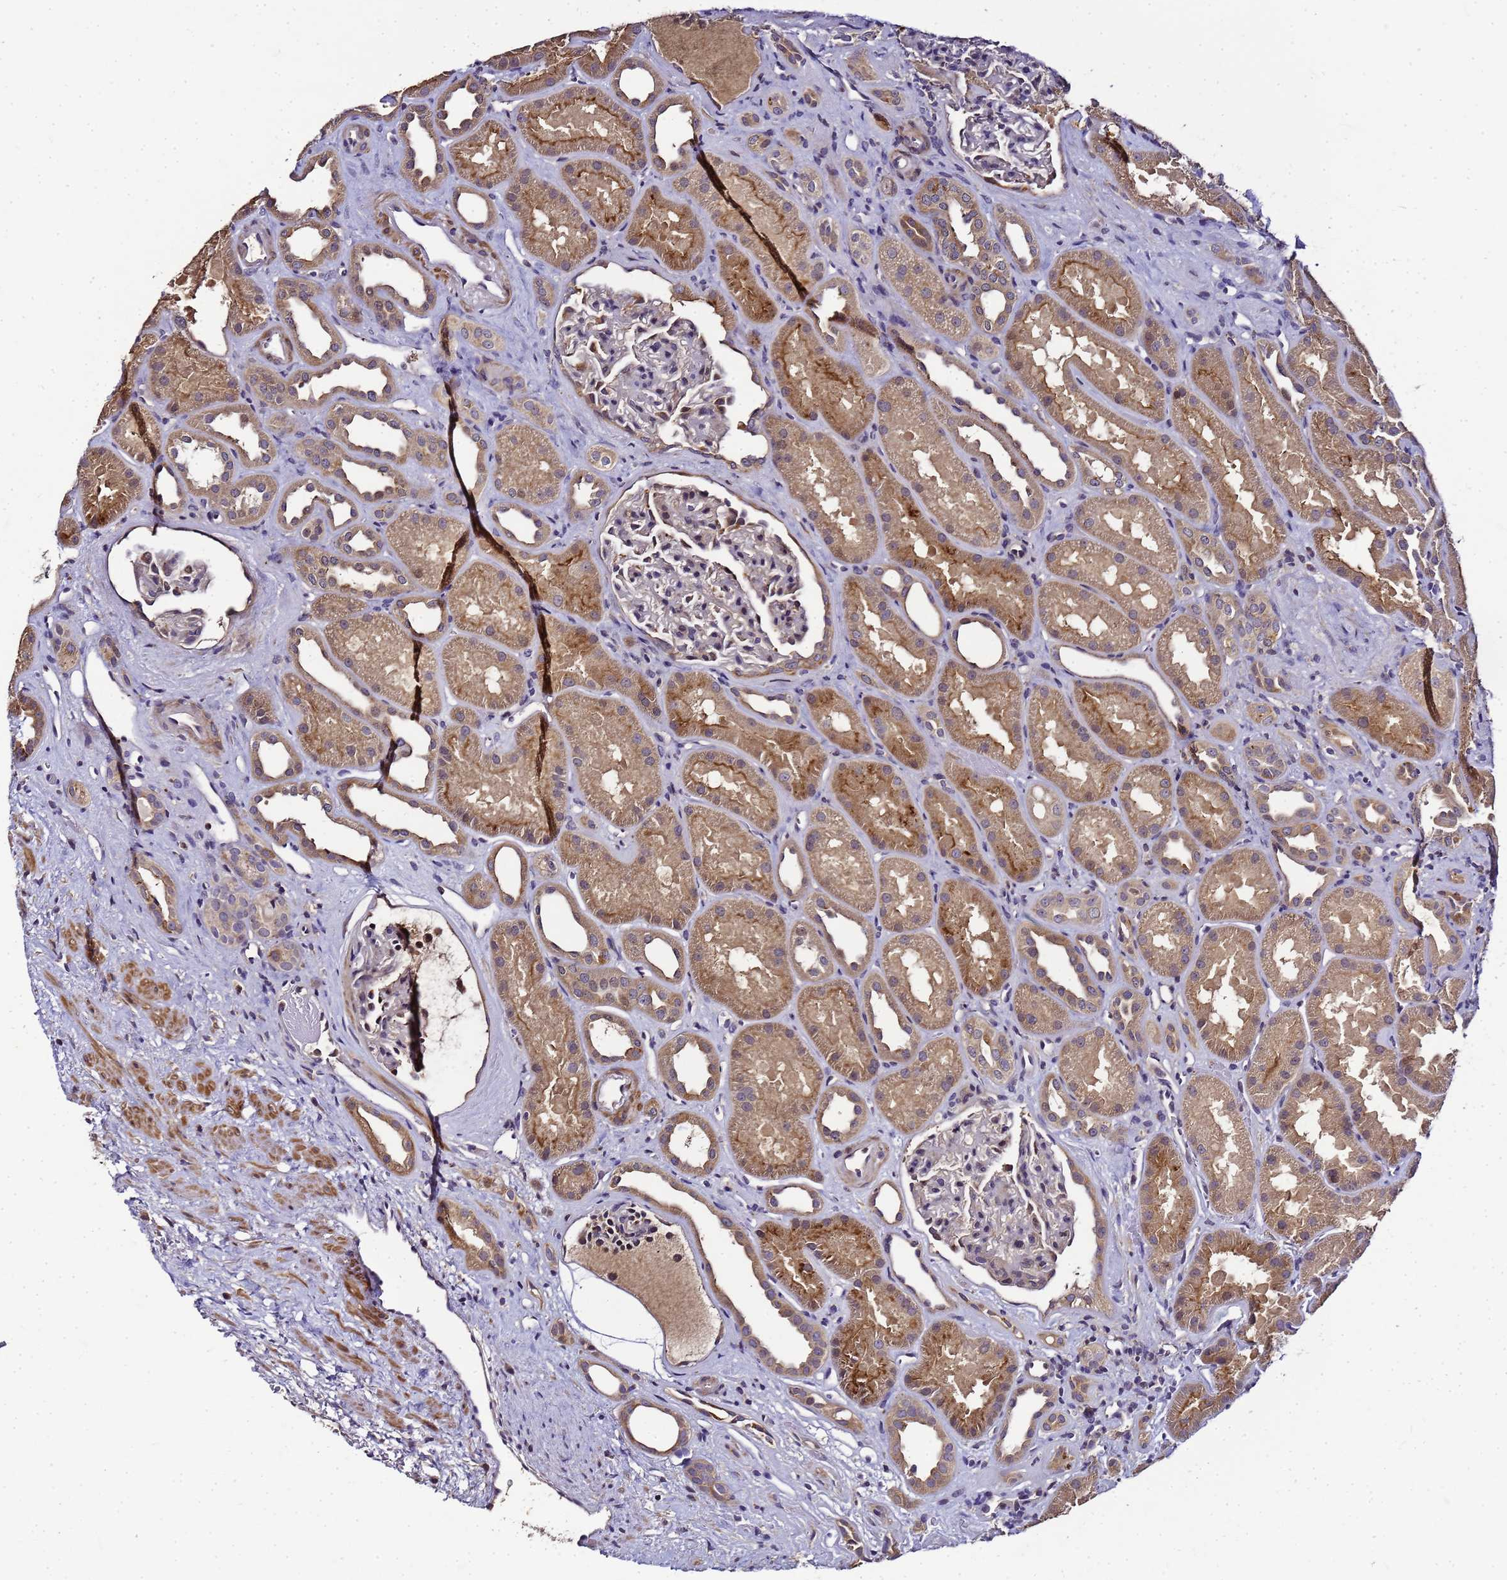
{"staining": {"intensity": "weak", "quantity": "<25%", "location": "nuclear"}, "tissue": "kidney", "cell_type": "Cells in glomeruli", "image_type": "normal", "snomed": [{"axis": "morphology", "description": "Normal tissue, NOS"}, {"axis": "topography", "description": "Kidney"}], "caption": "Protein analysis of normal kidney exhibits no significant expression in cells in glomeruli.", "gene": "LGI4", "patient": {"sex": "male", "age": 61}}